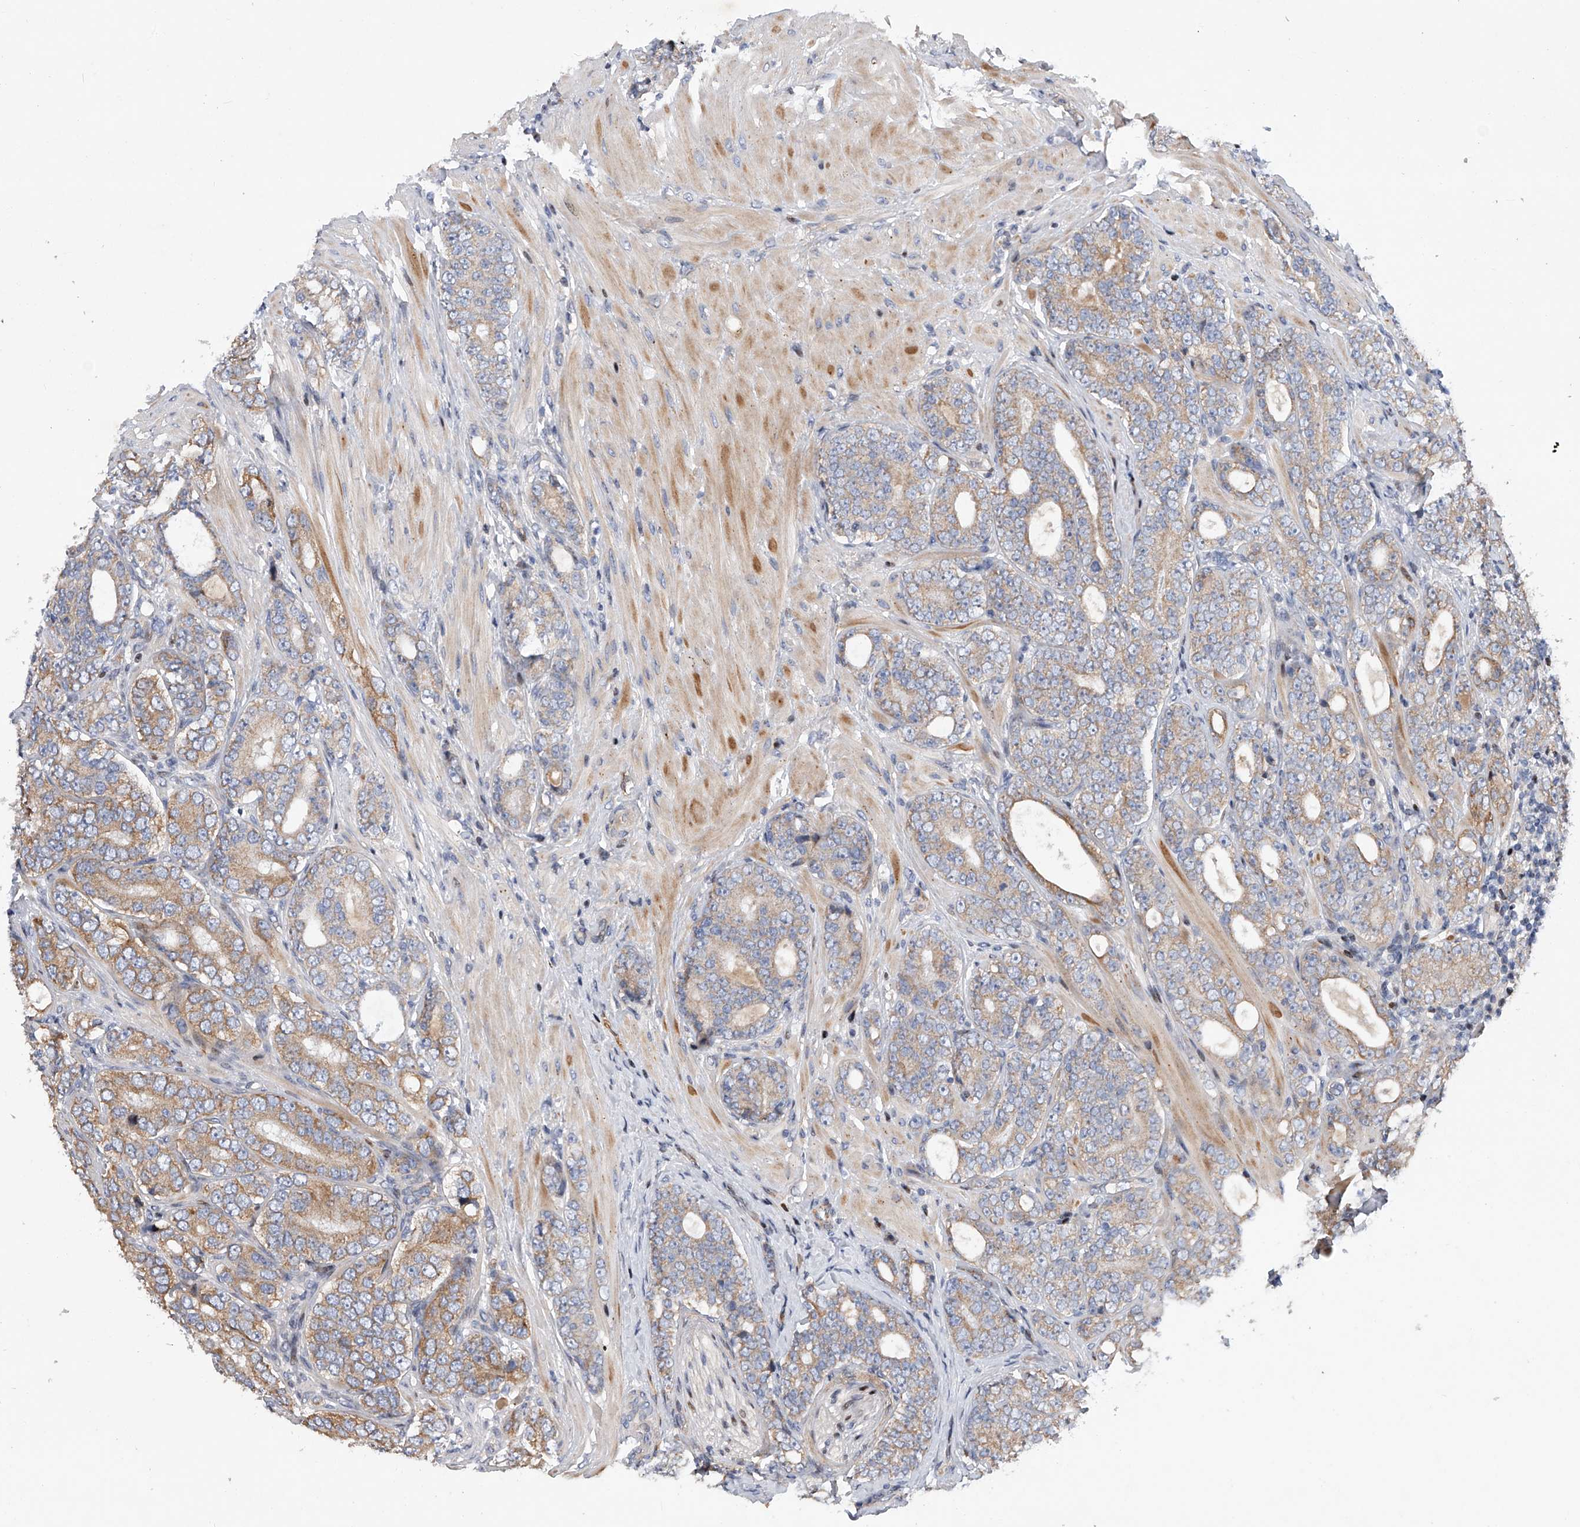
{"staining": {"intensity": "moderate", "quantity": "25%-75%", "location": "cytoplasmic/membranous"}, "tissue": "prostate cancer", "cell_type": "Tumor cells", "image_type": "cancer", "snomed": [{"axis": "morphology", "description": "Adenocarcinoma, High grade"}, {"axis": "topography", "description": "Prostate"}], "caption": "There is medium levels of moderate cytoplasmic/membranous positivity in tumor cells of prostate high-grade adenocarcinoma, as demonstrated by immunohistochemical staining (brown color).", "gene": "CDH12", "patient": {"sex": "male", "age": 56}}